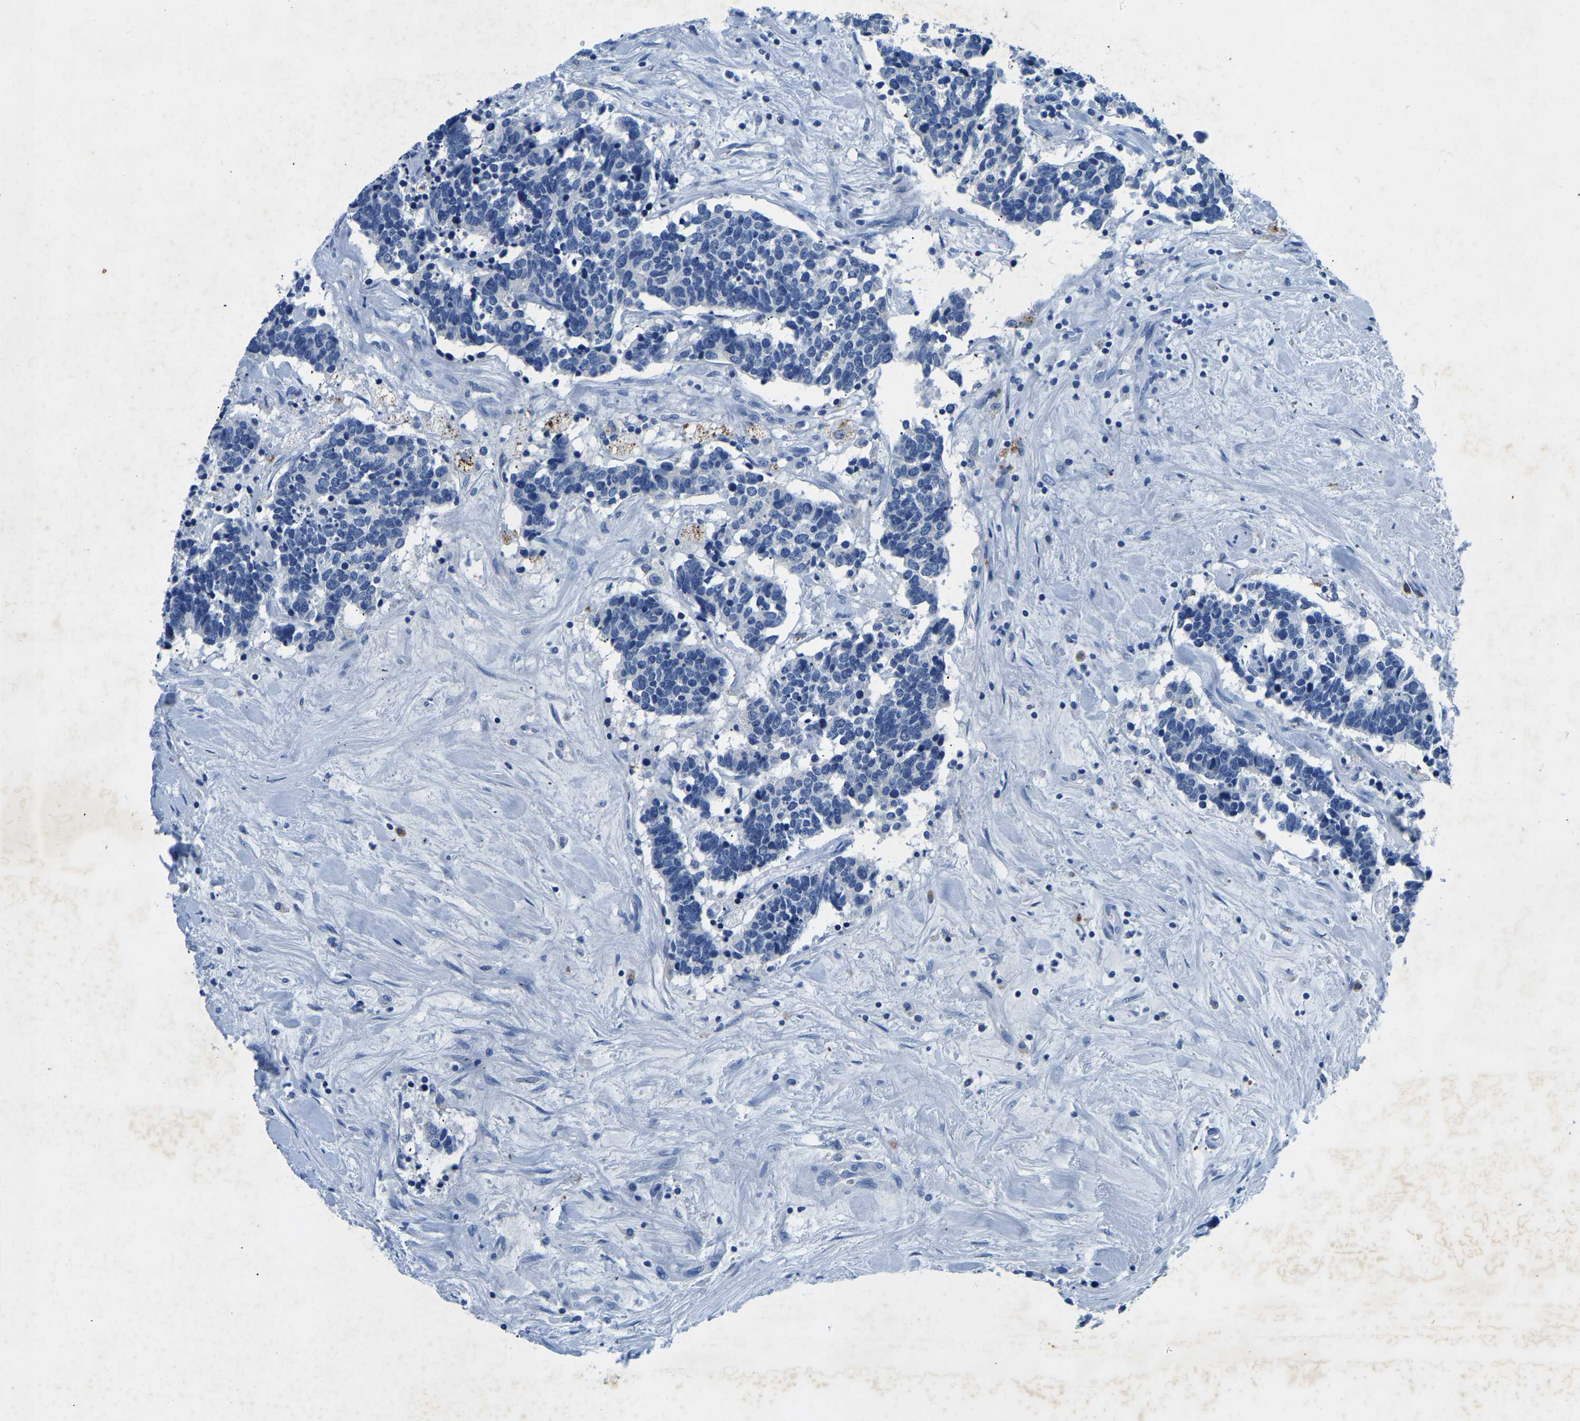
{"staining": {"intensity": "negative", "quantity": "none", "location": "none"}, "tissue": "carcinoid", "cell_type": "Tumor cells", "image_type": "cancer", "snomed": [{"axis": "morphology", "description": "Carcinoma, NOS"}, {"axis": "morphology", "description": "Carcinoid, malignant, NOS"}, {"axis": "topography", "description": "Urinary bladder"}], "caption": "Immunohistochemistry of human carcinoid (malignant) reveals no staining in tumor cells. (DAB IHC visualized using brightfield microscopy, high magnification).", "gene": "UBN2", "patient": {"sex": "male", "age": 57}}